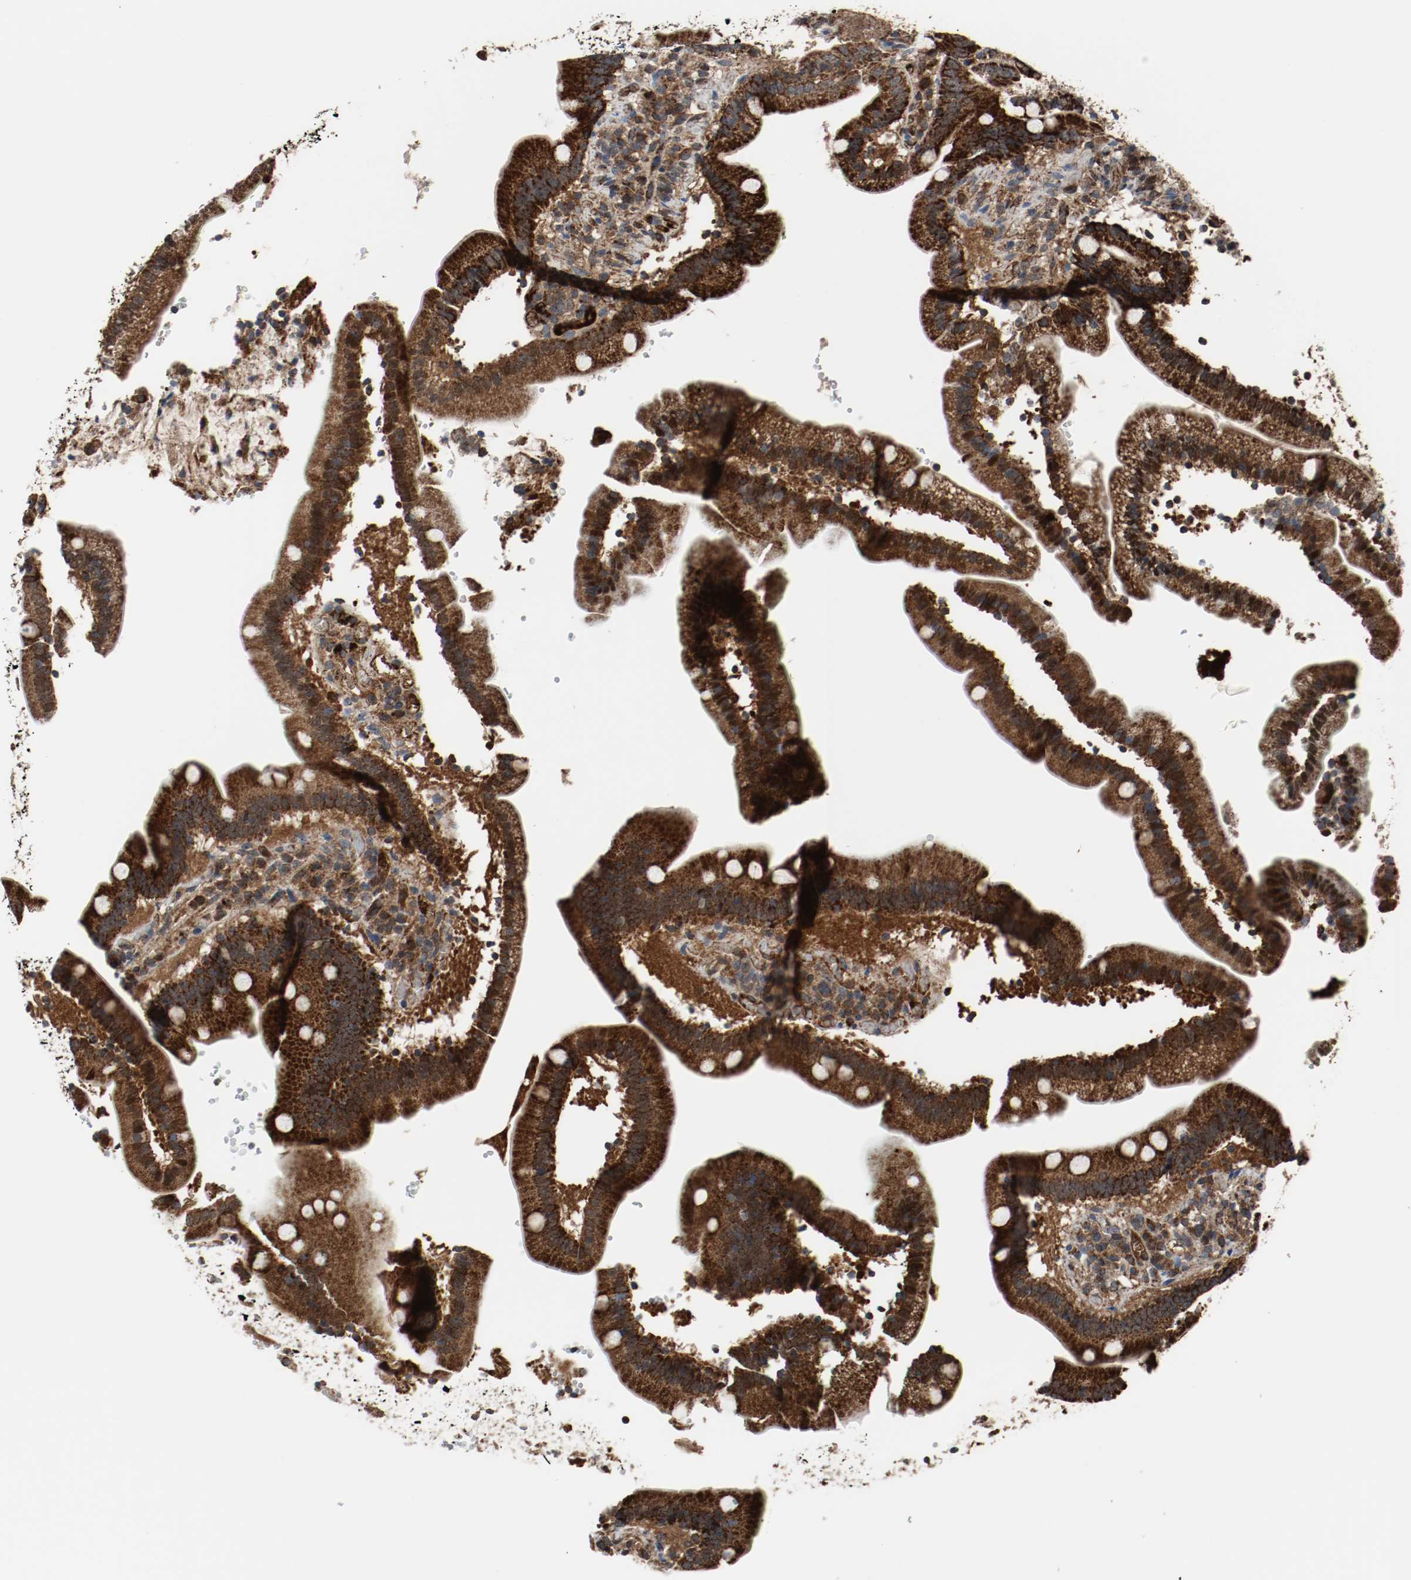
{"staining": {"intensity": "strong", "quantity": ">75%", "location": "cytoplasmic/membranous"}, "tissue": "duodenum", "cell_type": "Glandular cells", "image_type": "normal", "snomed": [{"axis": "morphology", "description": "Normal tissue, NOS"}, {"axis": "topography", "description": "Duodenum"}], "caption": "Protein expression analysis of benign duodenum demonstrates strong cytoplasmic/membranous expression in approximately >75% of glandular cells.", "gene": "TXNRD1", "patient": {"sex": "male", "age": 66}}